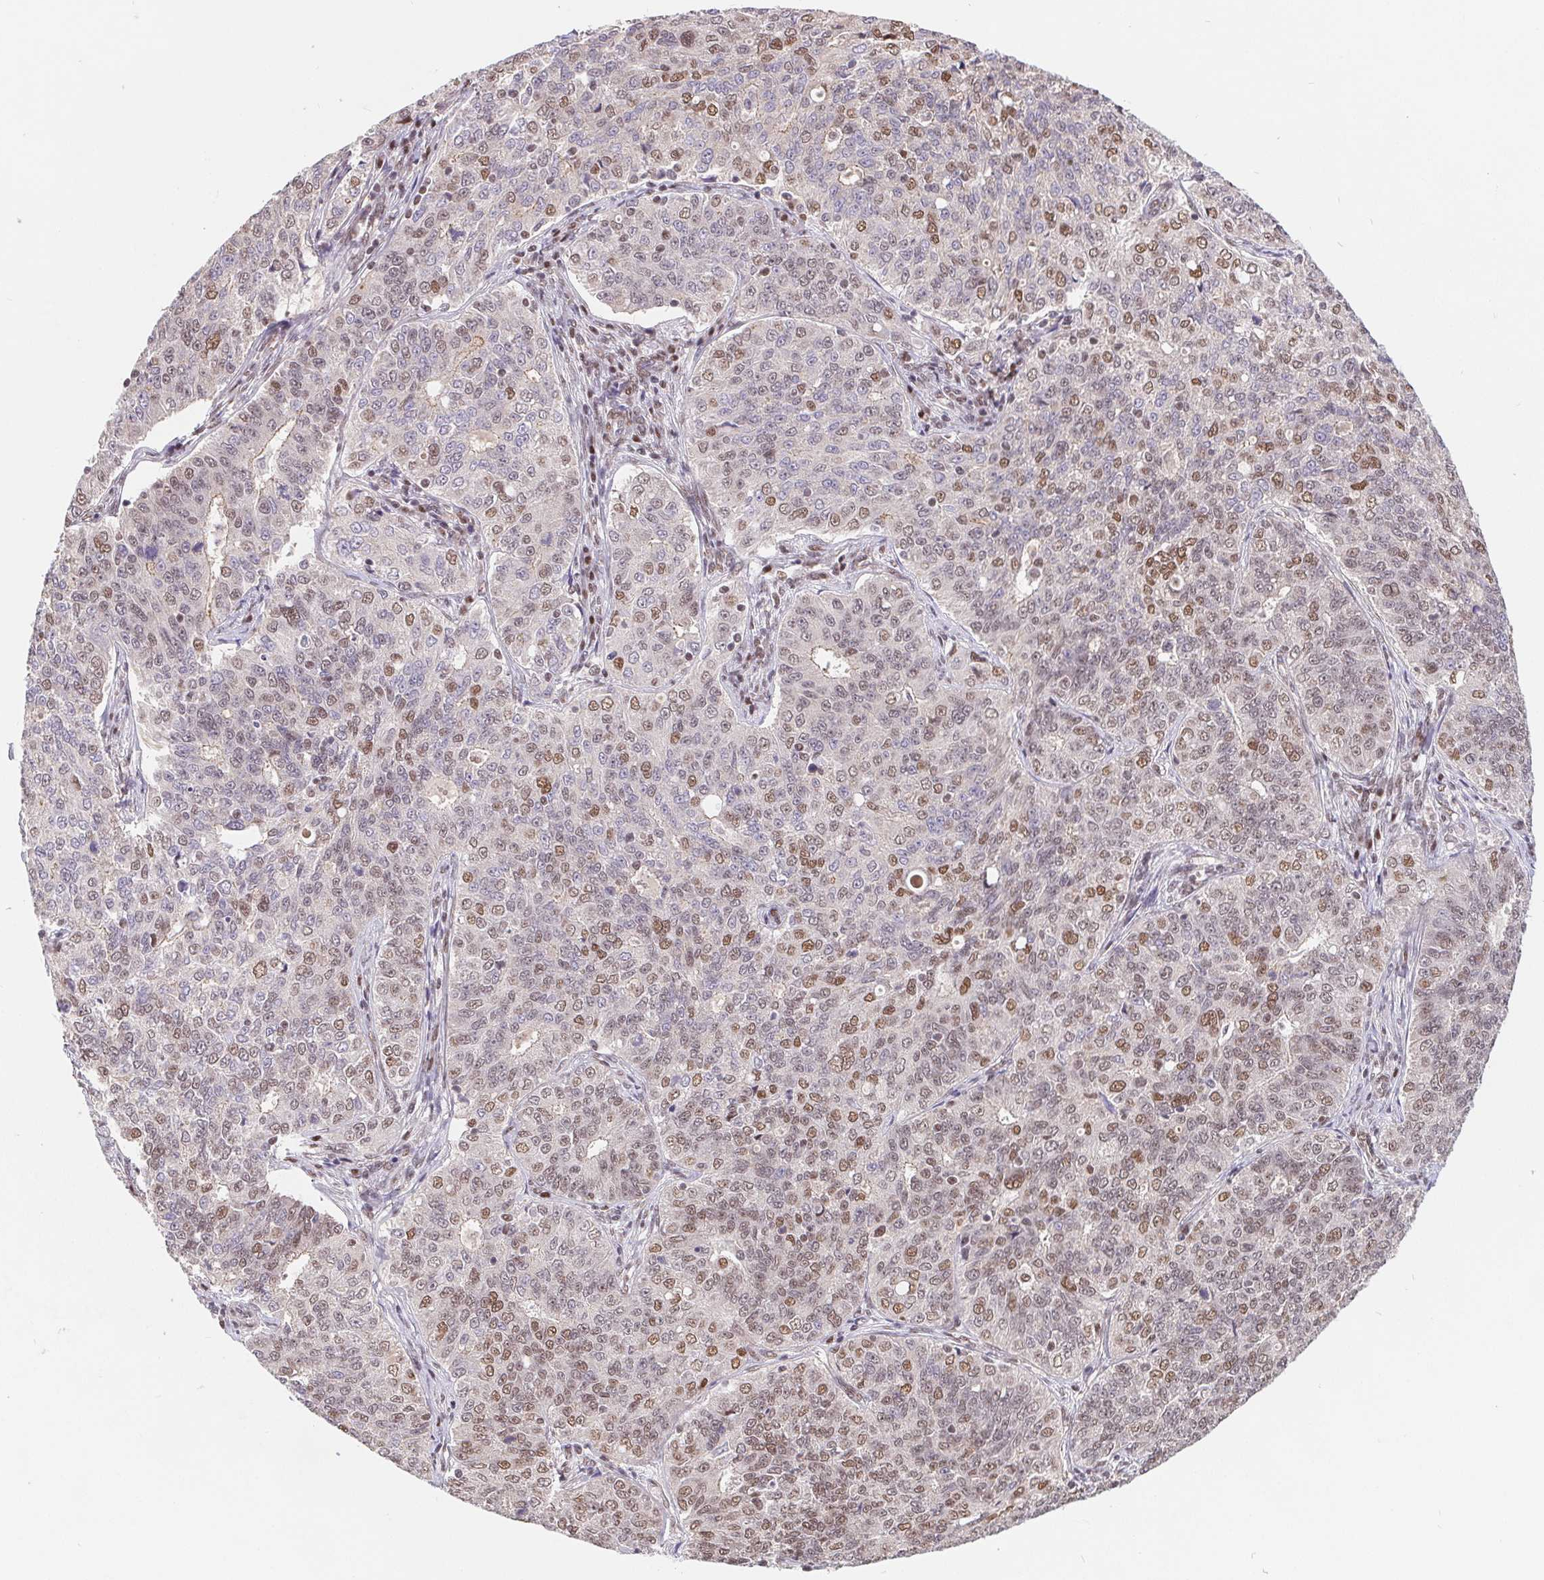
{"staining": {"intensity": "moderate", "quantity": "25%-75%", "location": "nuclear"}, "tissue": "endometrial cancer", "cell_type": "Tumor cells", "image_type": "cancer", "snomed": [{"axis": "morphology", "description": "Adenocarcinoma, NOS"}, {"axis": "topography", "description": "Endometrium"}], "caption": "Adenocarcinoma (endometrial) tissue exhibits moderate nuclear expression in about 25%-75% of tumor cells", "gene": "POU2F1", "patient": {"sex": "female", "age": 43}}